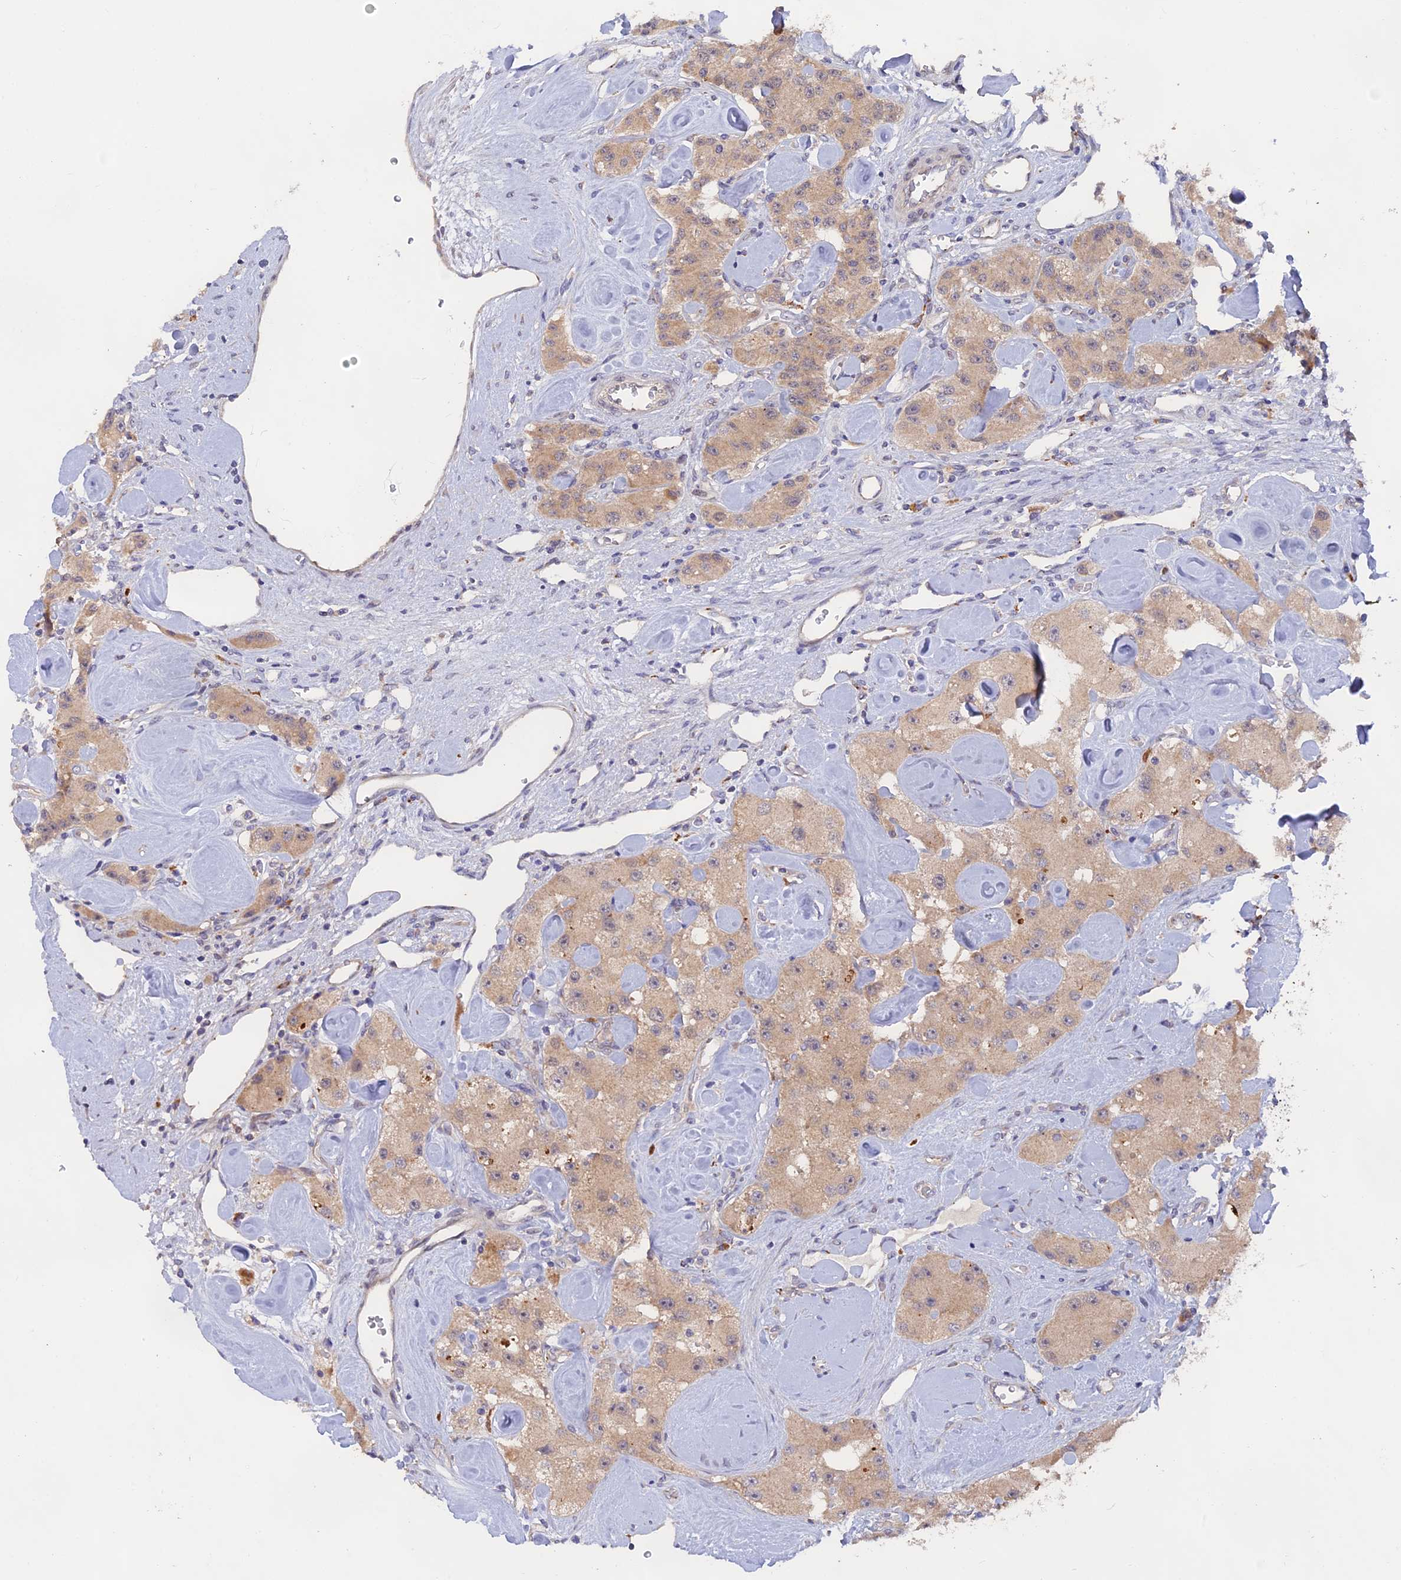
{"staining": {"intensity": "weak", "quantity": ">75%", "location": "cytoplasmic/membranous"}, "tissue": "carcinoid", "cell_type": "Tumor cells", "image_type": "cancer", "snomed": [{"axis": "morphology", "description": "Carcinoid, malignant, NOS"}, {"axis": "topography", "description": "Pancreas"}], "caption": "Immunohistochemical staining of human carcinoid (malignant) demonstrates low levels of weak cytoplasmic/membranous protein expression in approximately >75% of tumor cells.", "gene": "TENT4B", "patient": {"sex": "male", "age": 41}}